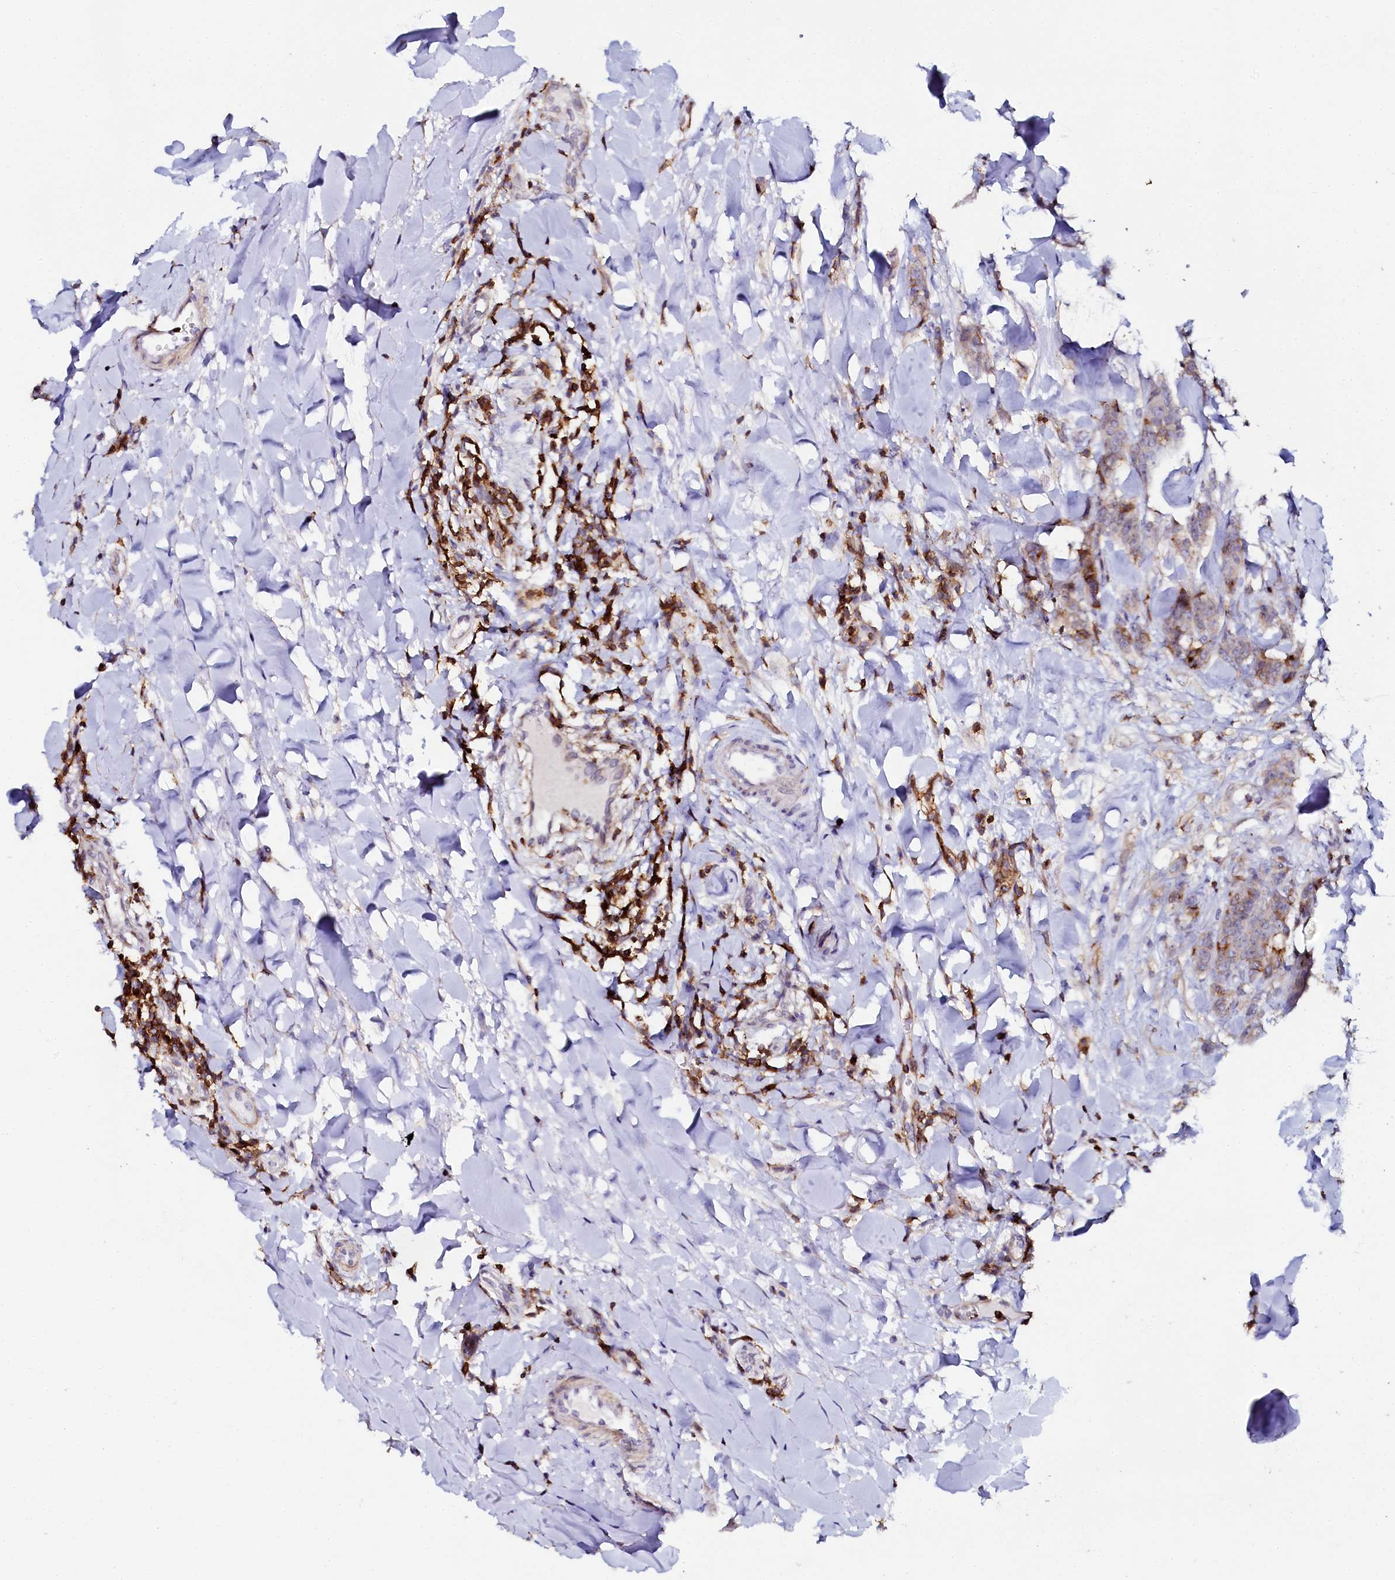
{"staining": {"intensity": "moderate", "quantity": "<25%", "location": "cytoplasmic/membranous"}, "tissue": "breast cancer", "cell_type": "Tumor cells", "image_type": "cancer", "snomed": [{"axis": "morphology", "description": "Duct carcinoma"}, {"axis": "topography", "description": "Breast"}], "caption": "Breast infiltrating ductal carcinoma stained with a protein marker demonstrates moderate staining in tumor cells.", "gene": "AAAS", "patient": {"sex": "female", "age": 40}}